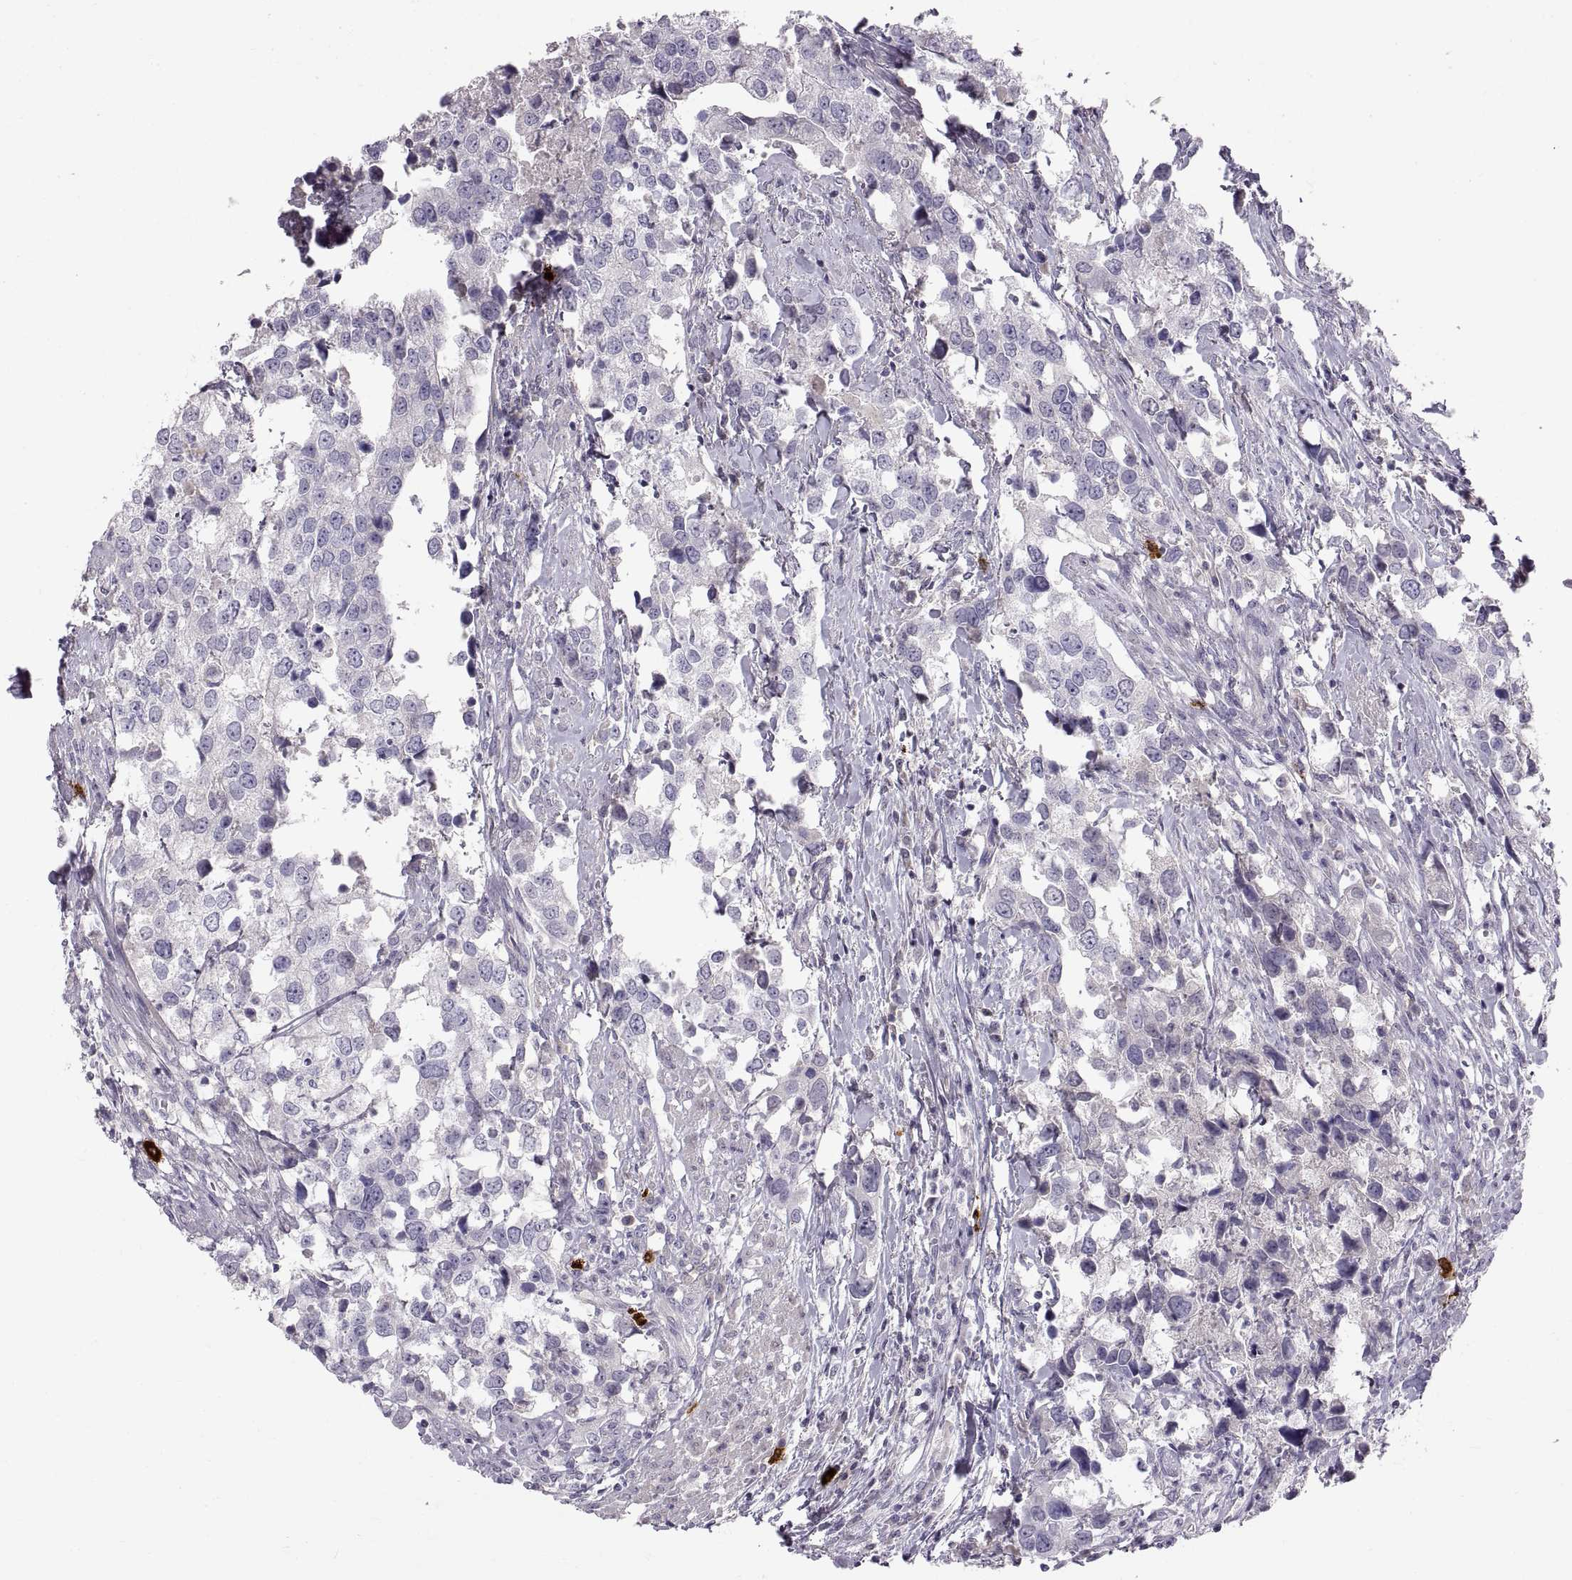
{"staining": {"intensity": "negative", "quantity": "none", "location": "none"}, "tissue": "urothelial cancer", "cell_type": "Tumor cells", "image_type": "cancer", "snomed": [{"axis": "morphology", "description": "Urothelial carcinoma, NOS"}, {"axis": "morphology", "description": "Urothelial carcinoma, High grade"}, {"axis": "topography", "description": "Urinary bladder"}], "caption": "An IHC histopathology image of urothelial carcinoma (high-grade) is shown. There is no staining in tumor cells of urothelial carcinoma (high-grade).", "gene": "WFDC8", "patient": {"sex": "male", "age": 63}}